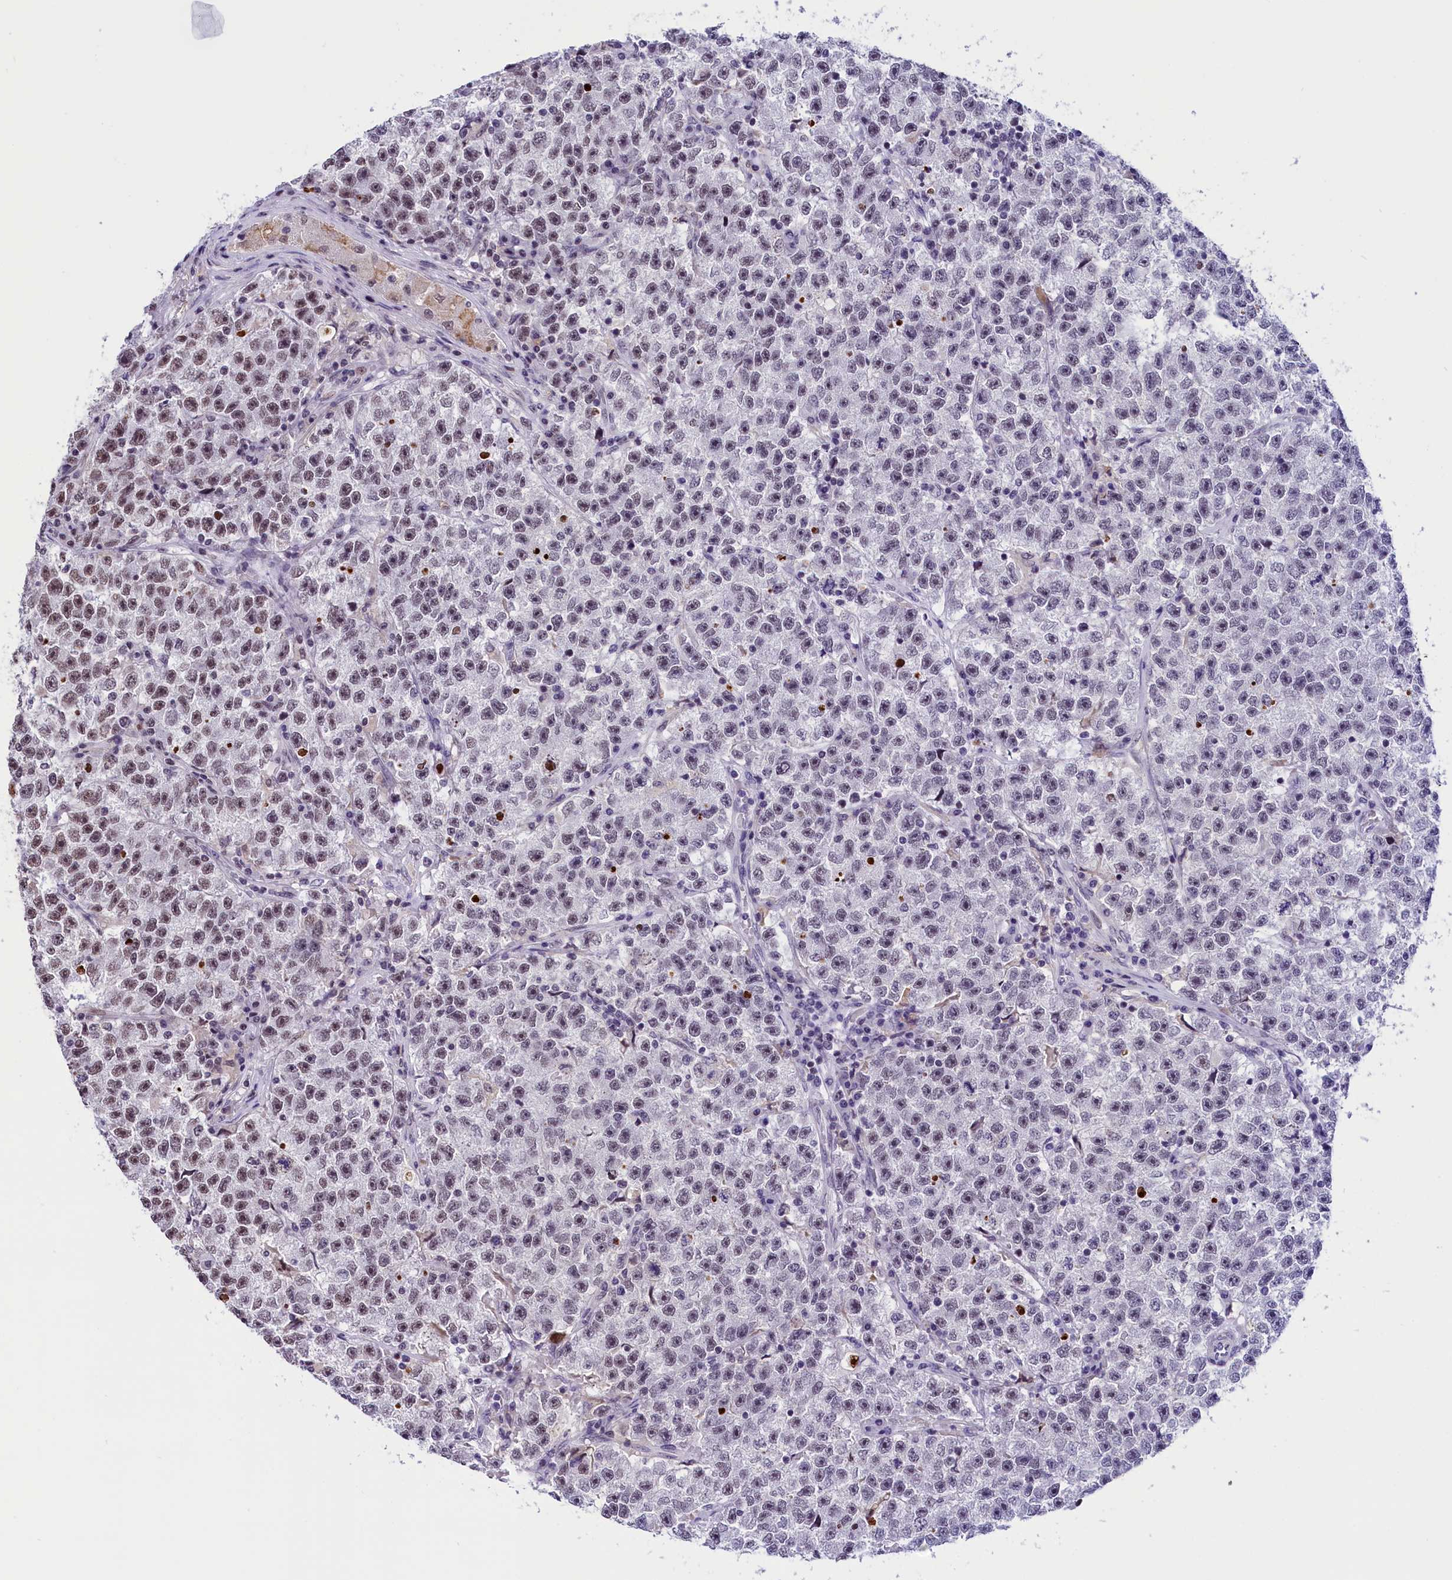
{"staining": {"intensity": "moderate", "quantity": "25%-75%", "location": "nuclear"}, "tissue": "testis cancer", "cell_type": "Tumor cells", "image_type": "cancer", "snomed": [{"axis": "morphology", "description": "Seminoma, NOS"}, {"axis": "topography", "description": "Testis"}], "caption": "Protein analysis of testis cancer tissue displays moderate nuclear staining in approximately 25%-75% of tumor cells.", "gene": "CDYL2", "patient": {"sex": "male", "age": 22}}